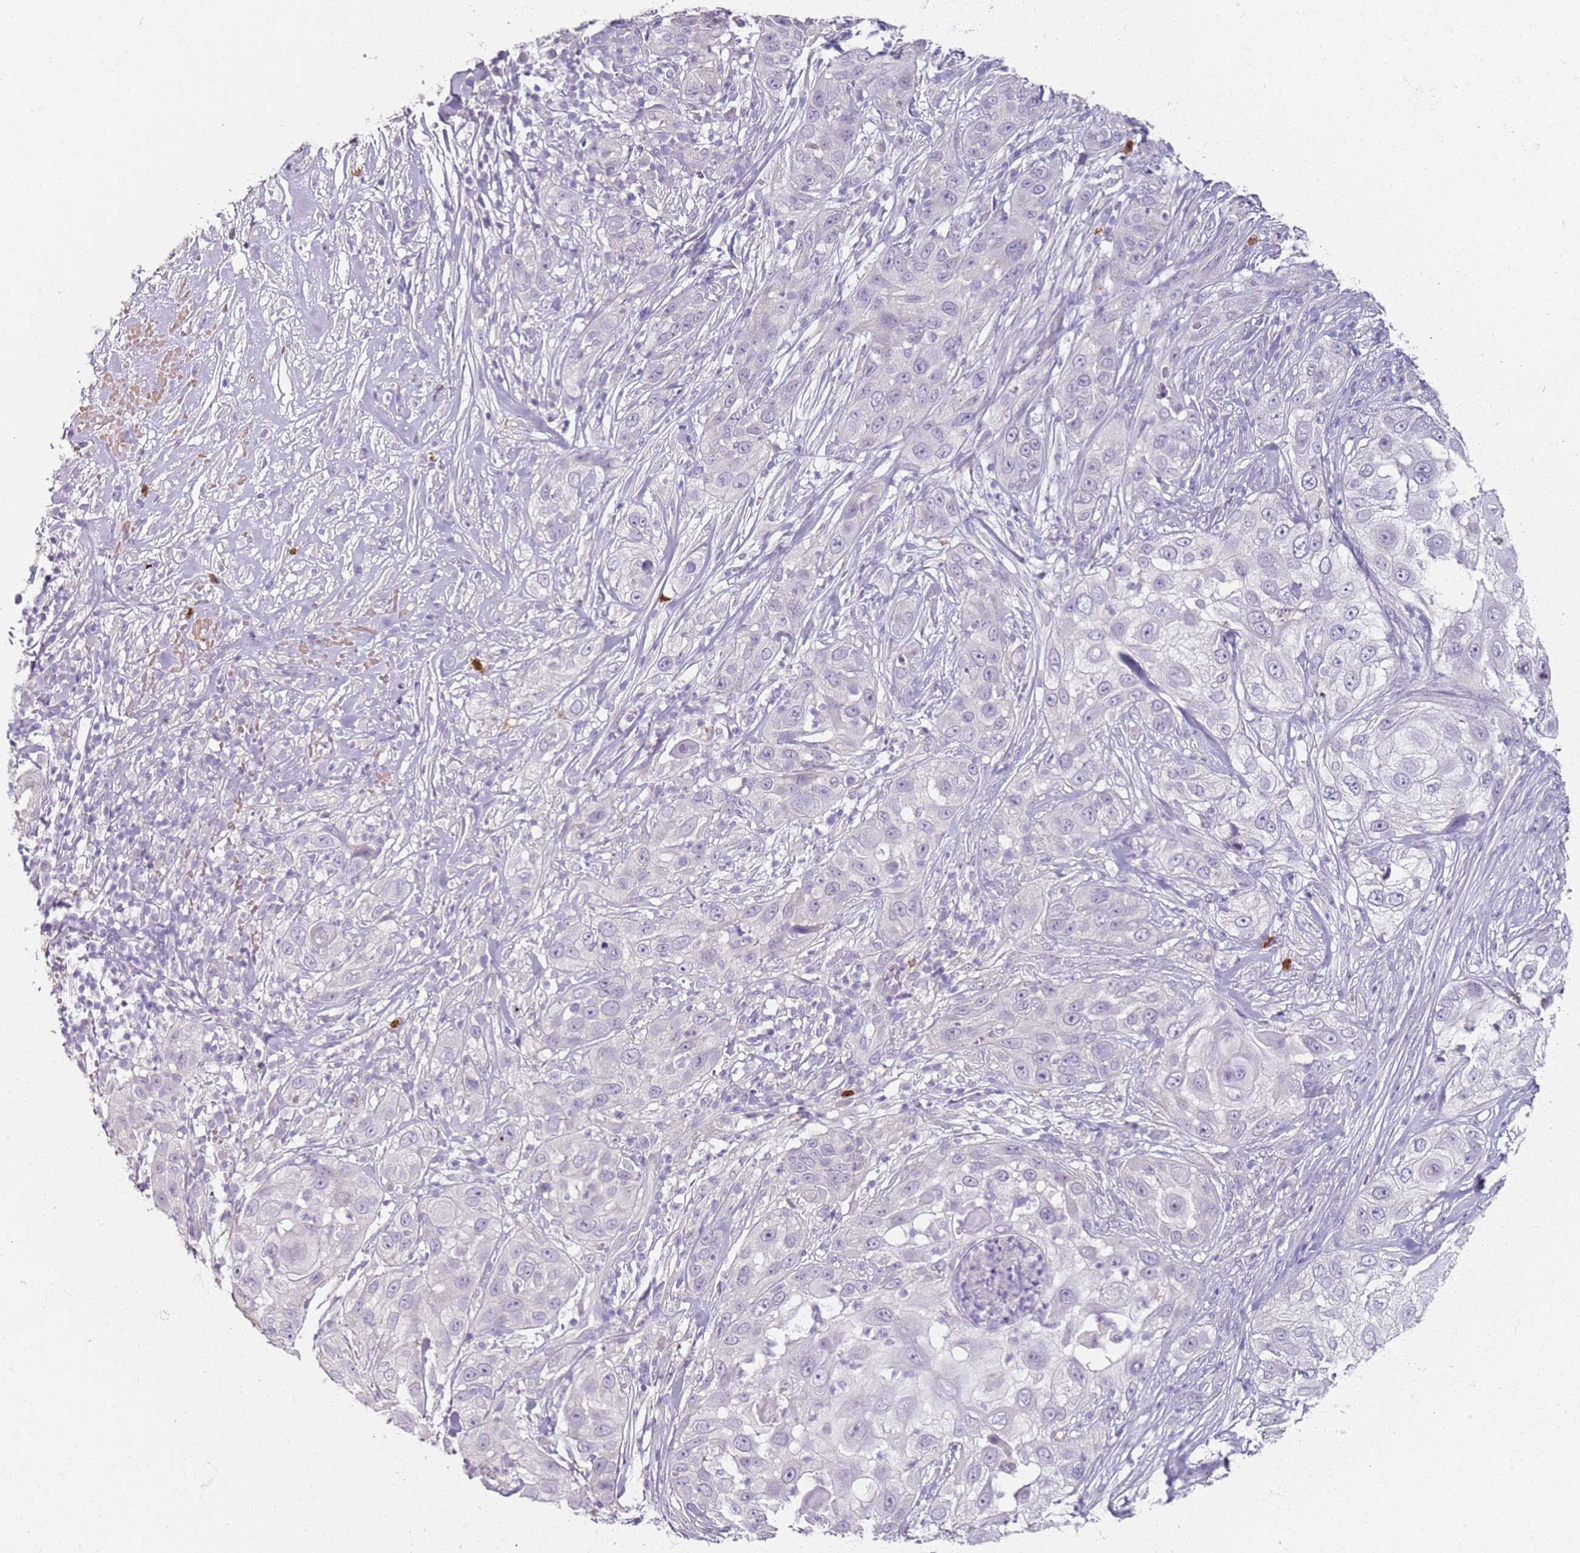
{"staining": {"intensity": "negative", "quantity": "none", "location": "none"}, "tissue": "skin cancer", "cell_type": "Tumor cells", "image_type": "cancer", "snomed": [{"axis": "morphology", "description": "Squamous cell carcinoma, NOS"}, {"axis": "topography", "description": "Skin"}], "caption": "A micrograph of skin cancer (squamous cell carcinoma) stained for a protein reveals no brown staining in tumor cells.", "gene": "CD40LG", "patient": {"sex": "female", "age": 44}}